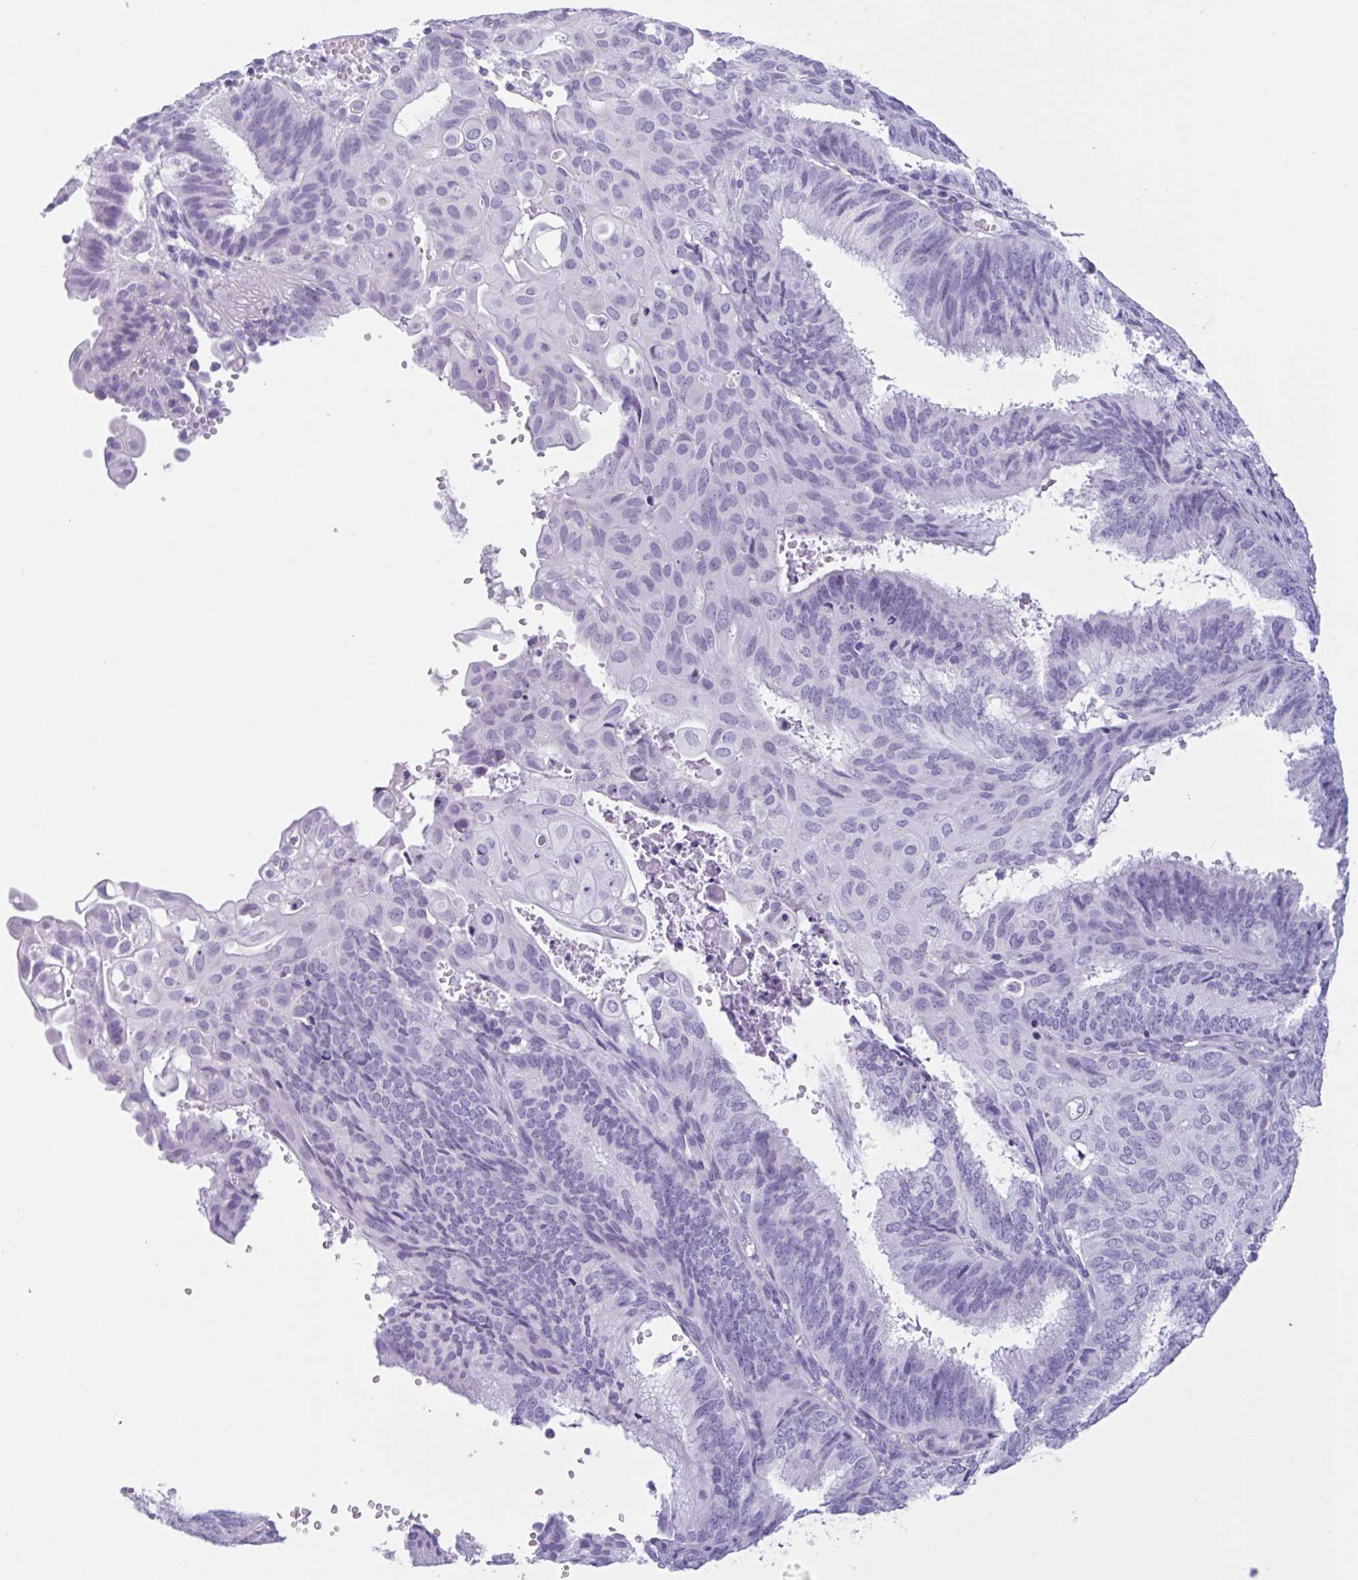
{"staining": {"intensity": "negative", "quantity": "none", "location": "none"}, "tissue": "endometrial cancer", "cell_type": "Tumor cells", "image_type": "cancer", "snomed": [{"axis": "morphology", "description": "Adenocarcinoma, NOS"}, {"axis": "topography", "description": "Endometrium"}], "caption": "Immunohistochemical staining of human adenocarcinoma (endometrial) demonstrates no significant staining in tumor cells. (DAB (3,3'-diaminobenzidine) IHC visualized using brightfield microscopy, high magnification).", "gene": "CTSE", "patient": {"sex": "female", "age": 49}}